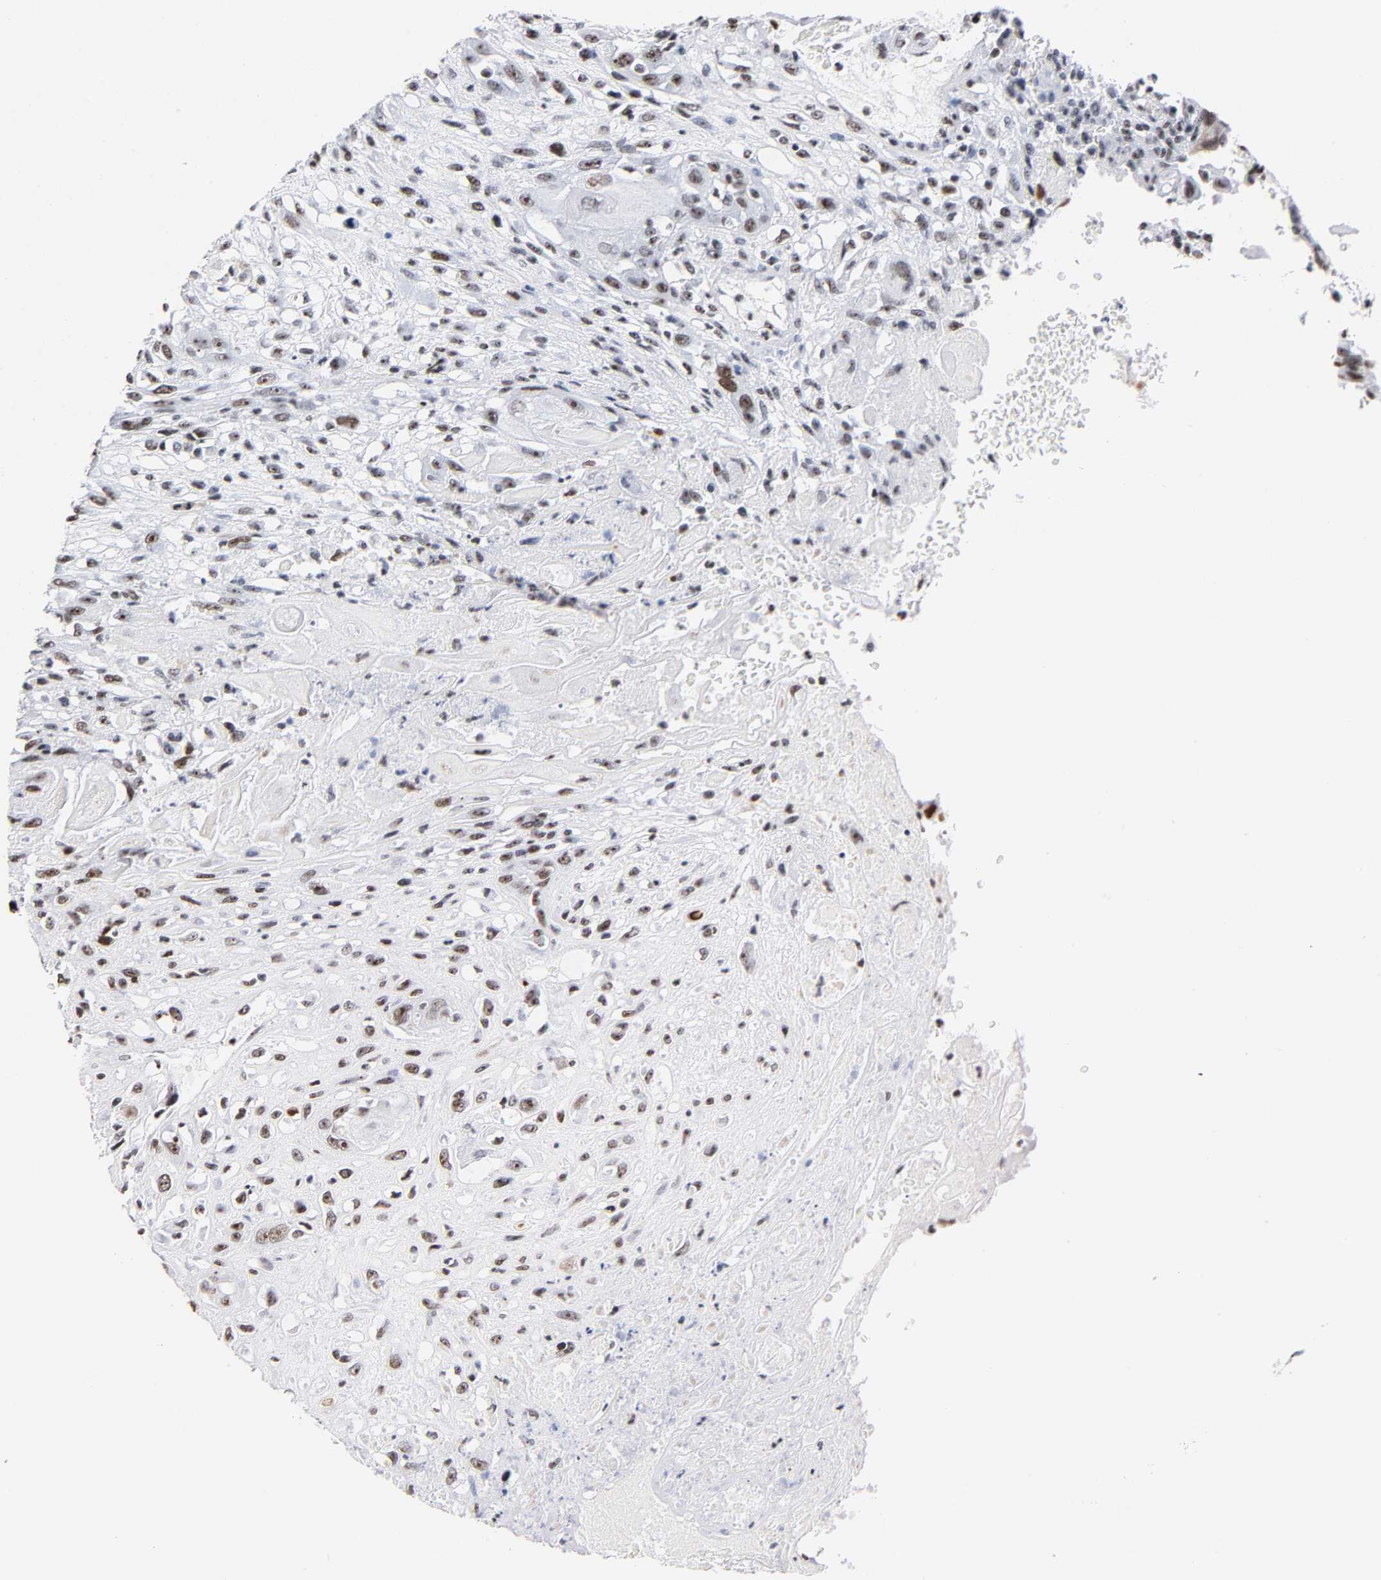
{"staining": {"intensity": "moderate", "quantity": ">75%", "location": "nuclear"}, "tissue": "head and neck cancer", "cell_type": "Tumor cells", "image_type": "cancer", "snomed": [{"axis": "morphology", "description": "Necrosis, NOS"}, {"axis": "morphology", "description": "Neoplasm, malignant, NOS"}, {"axis": "topography", "description": "Salivary gland"}, {"axis": "topography", "description": "Head-Neck"}], "caption": "IHC (DAB (3,3'-diaminobenzidine)) staining of neoplasm (malignant) (head and neck) exhibits moderate nuclear protein staining in approximately >75% of tumor cells. Immunohistochemistry stains the protein in brown and the nuclei are stained blue.", "gene": "UBTF", "patient": {"sex": "male", "age": 43}}